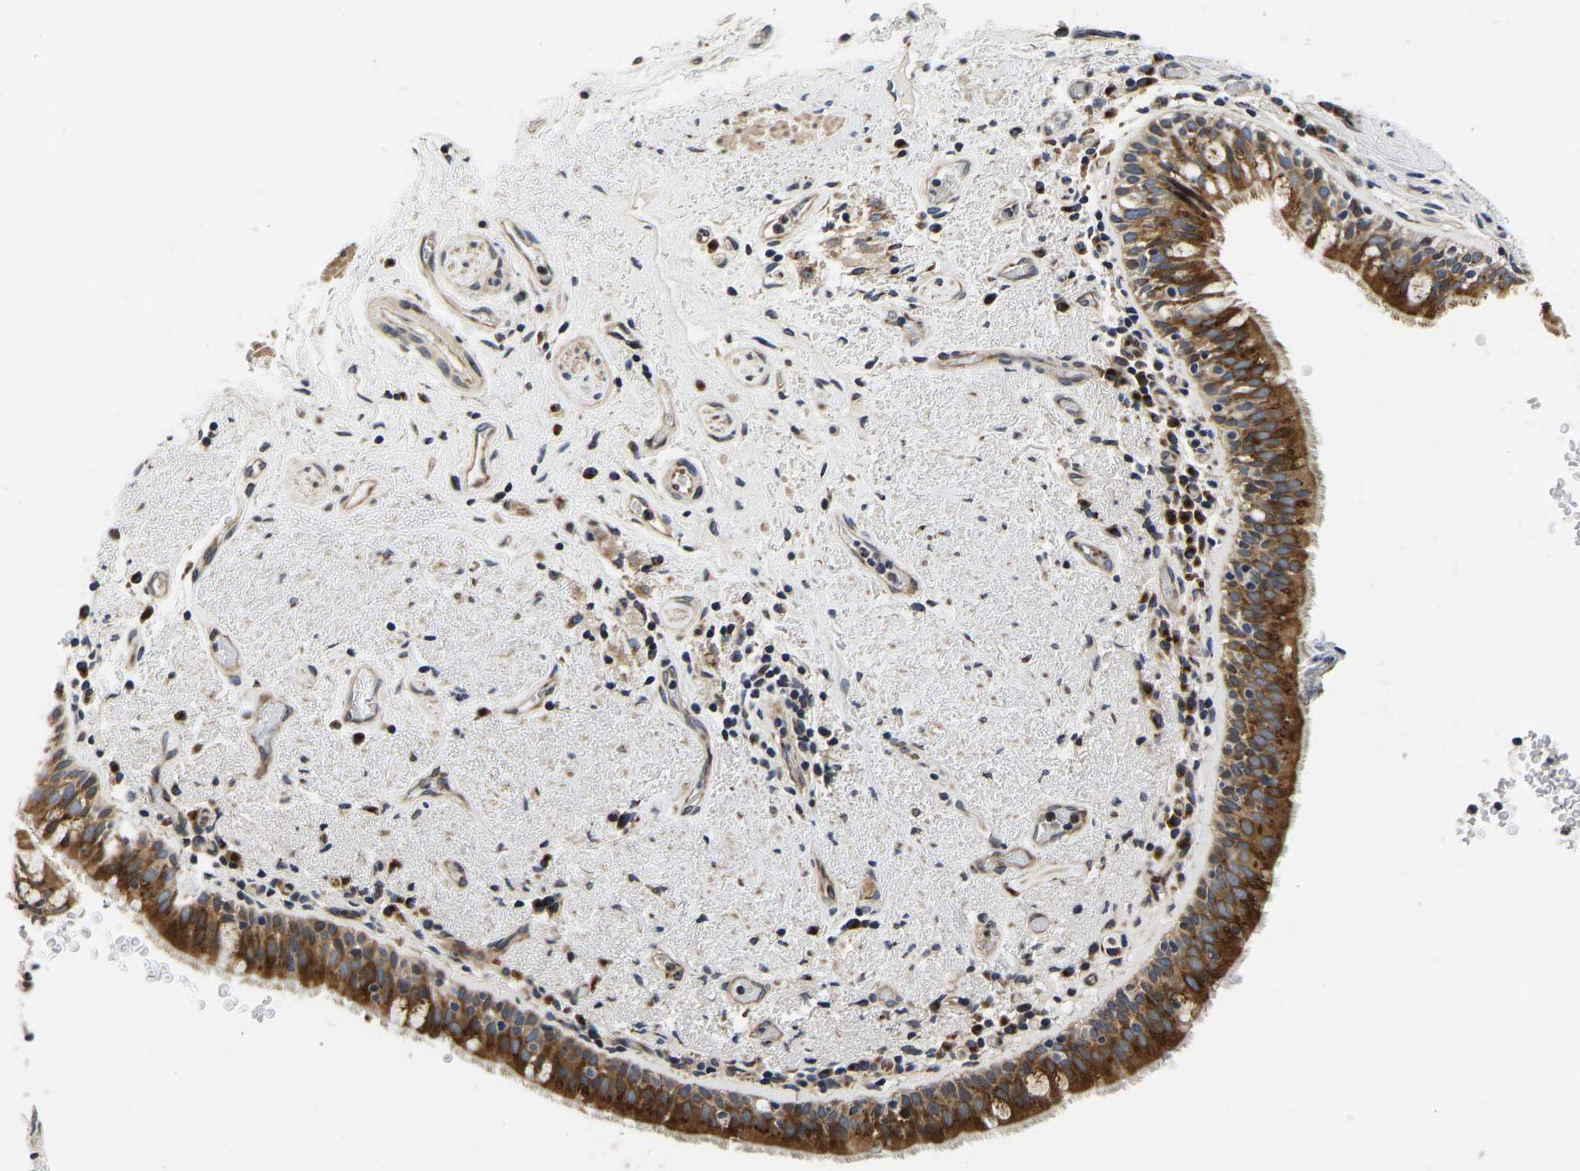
{"staining": {"intensity": "strong", "quantity": ">75%", "location": "cytoplasmic/membranous"}, "tissue": "bronchus", "cell_type": "Respiratory epithelial cells", "image_type": "normal", "snomed": [{"axis": "morphology", "description": "Normal tissue, NOS"}, {"axis": "morphology", "description": "Inflammation, NOS"}, {"axis": "topography", "description": "Cartilage tissue"}, {"axis": "topography", "description": "Bronchus"}], "caption": "The photomicrograph reveals immunohistochemical staining of normal bronchus. There is strong cytoplasmic/membranous expression is present in approximately >75% of respiratory epithelial cells.", "gene": "RABAC1", "patient": {"sex": "male", "age": 77}}